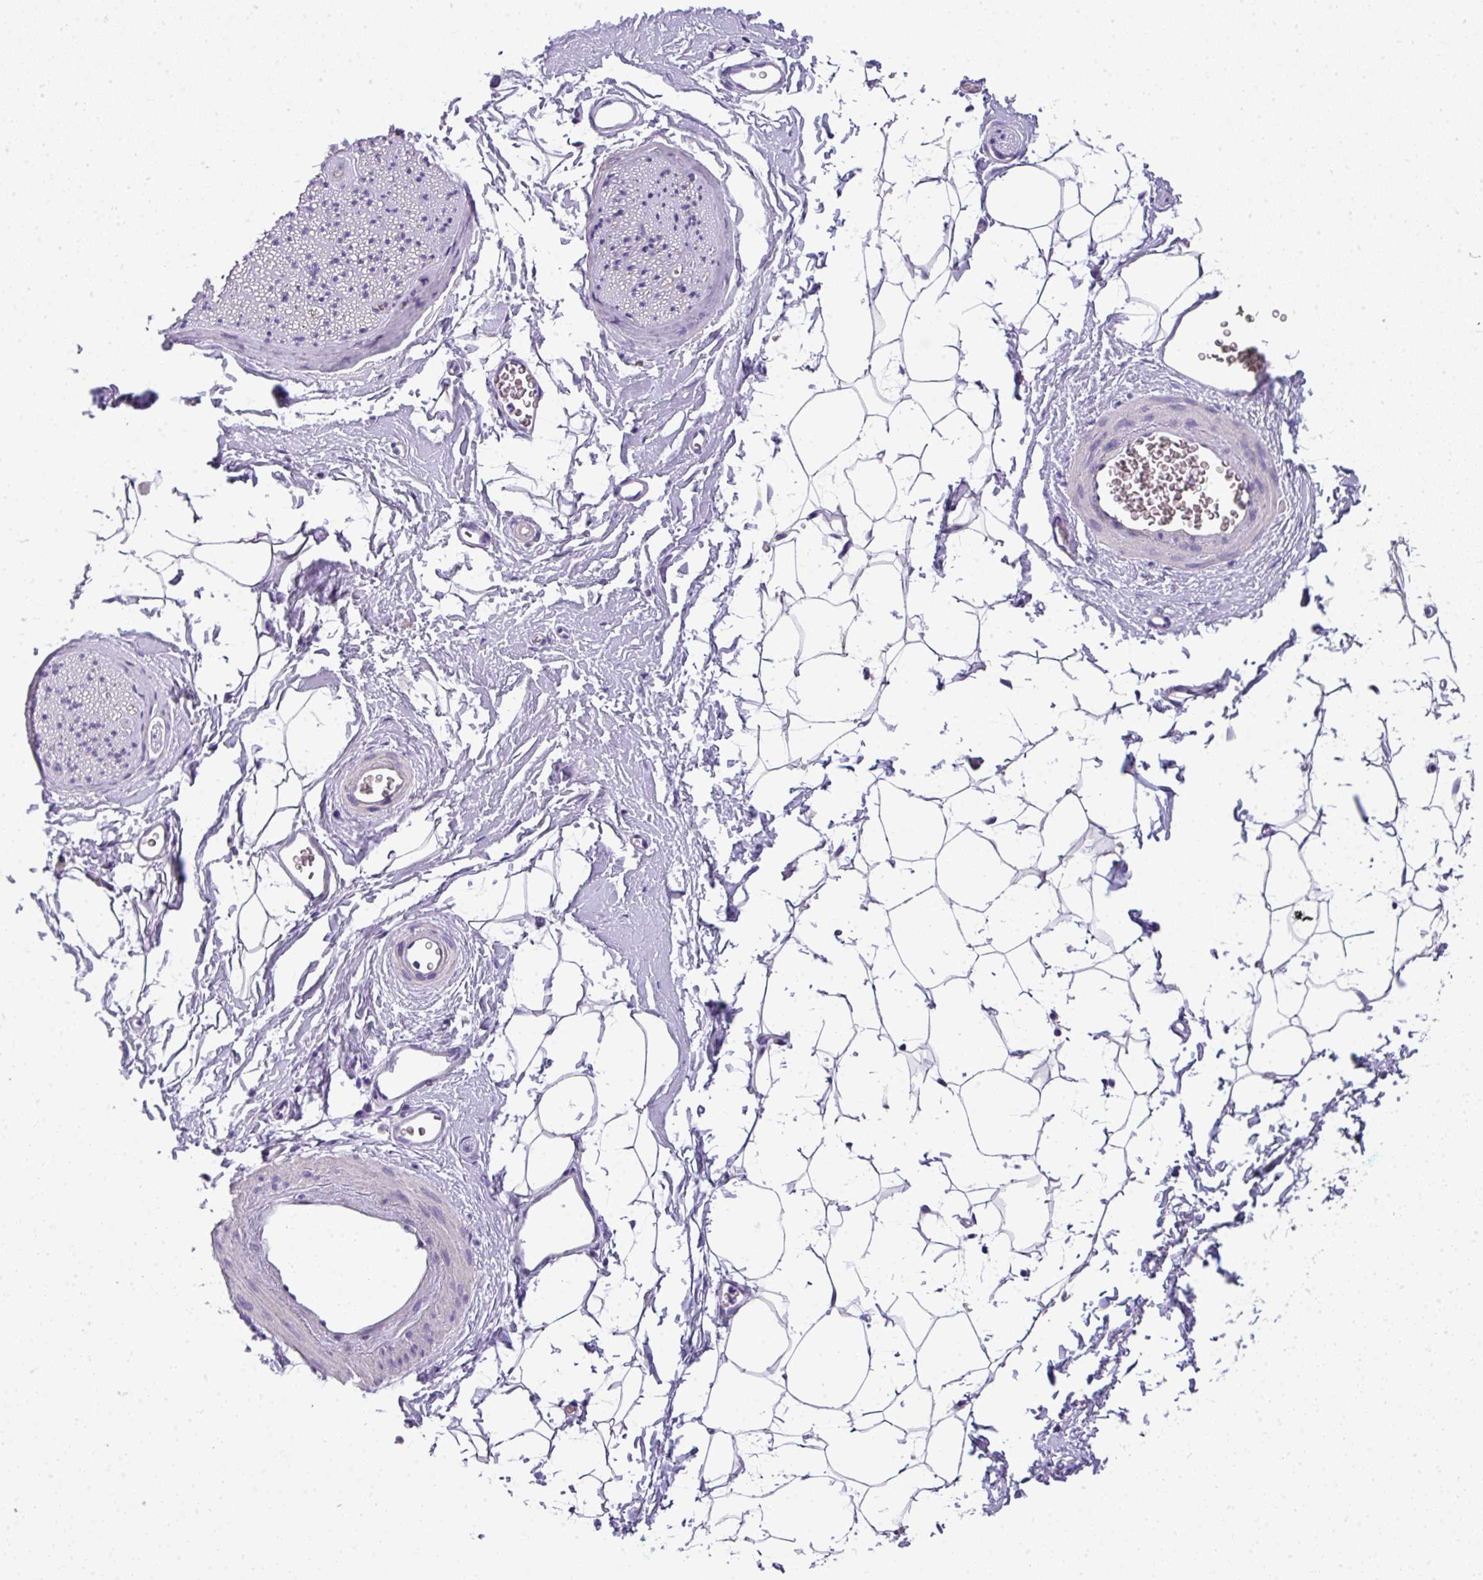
{"staining": {"intensity": "negative", "quantity": "none", "location": "none"}, "tissue": "adipose tissue", "cell_type": "Adipocytes", "image_type": "normal", "snomed": [{"axis": "morphology", "description": "Normal tissue, NOS"}, {"axis": "morphology", "description": "Adenocarcinoma, High grade"}, {"axis": "topography", "description": "Prostate"}, {"axis": "topography", "description": "Peripheral nerve tissue"}], "caption": "Immunohistochemical staining of normal human adipose tissue exhibits no significant expression in adipocytes. (Stains: DAB immunohistochemistry with hematoxylin counter stain, Microscopy: brightfield microscopy at high magnification).", "gene": "PALS2", "patient": {"sex": "male", "age": 68}}